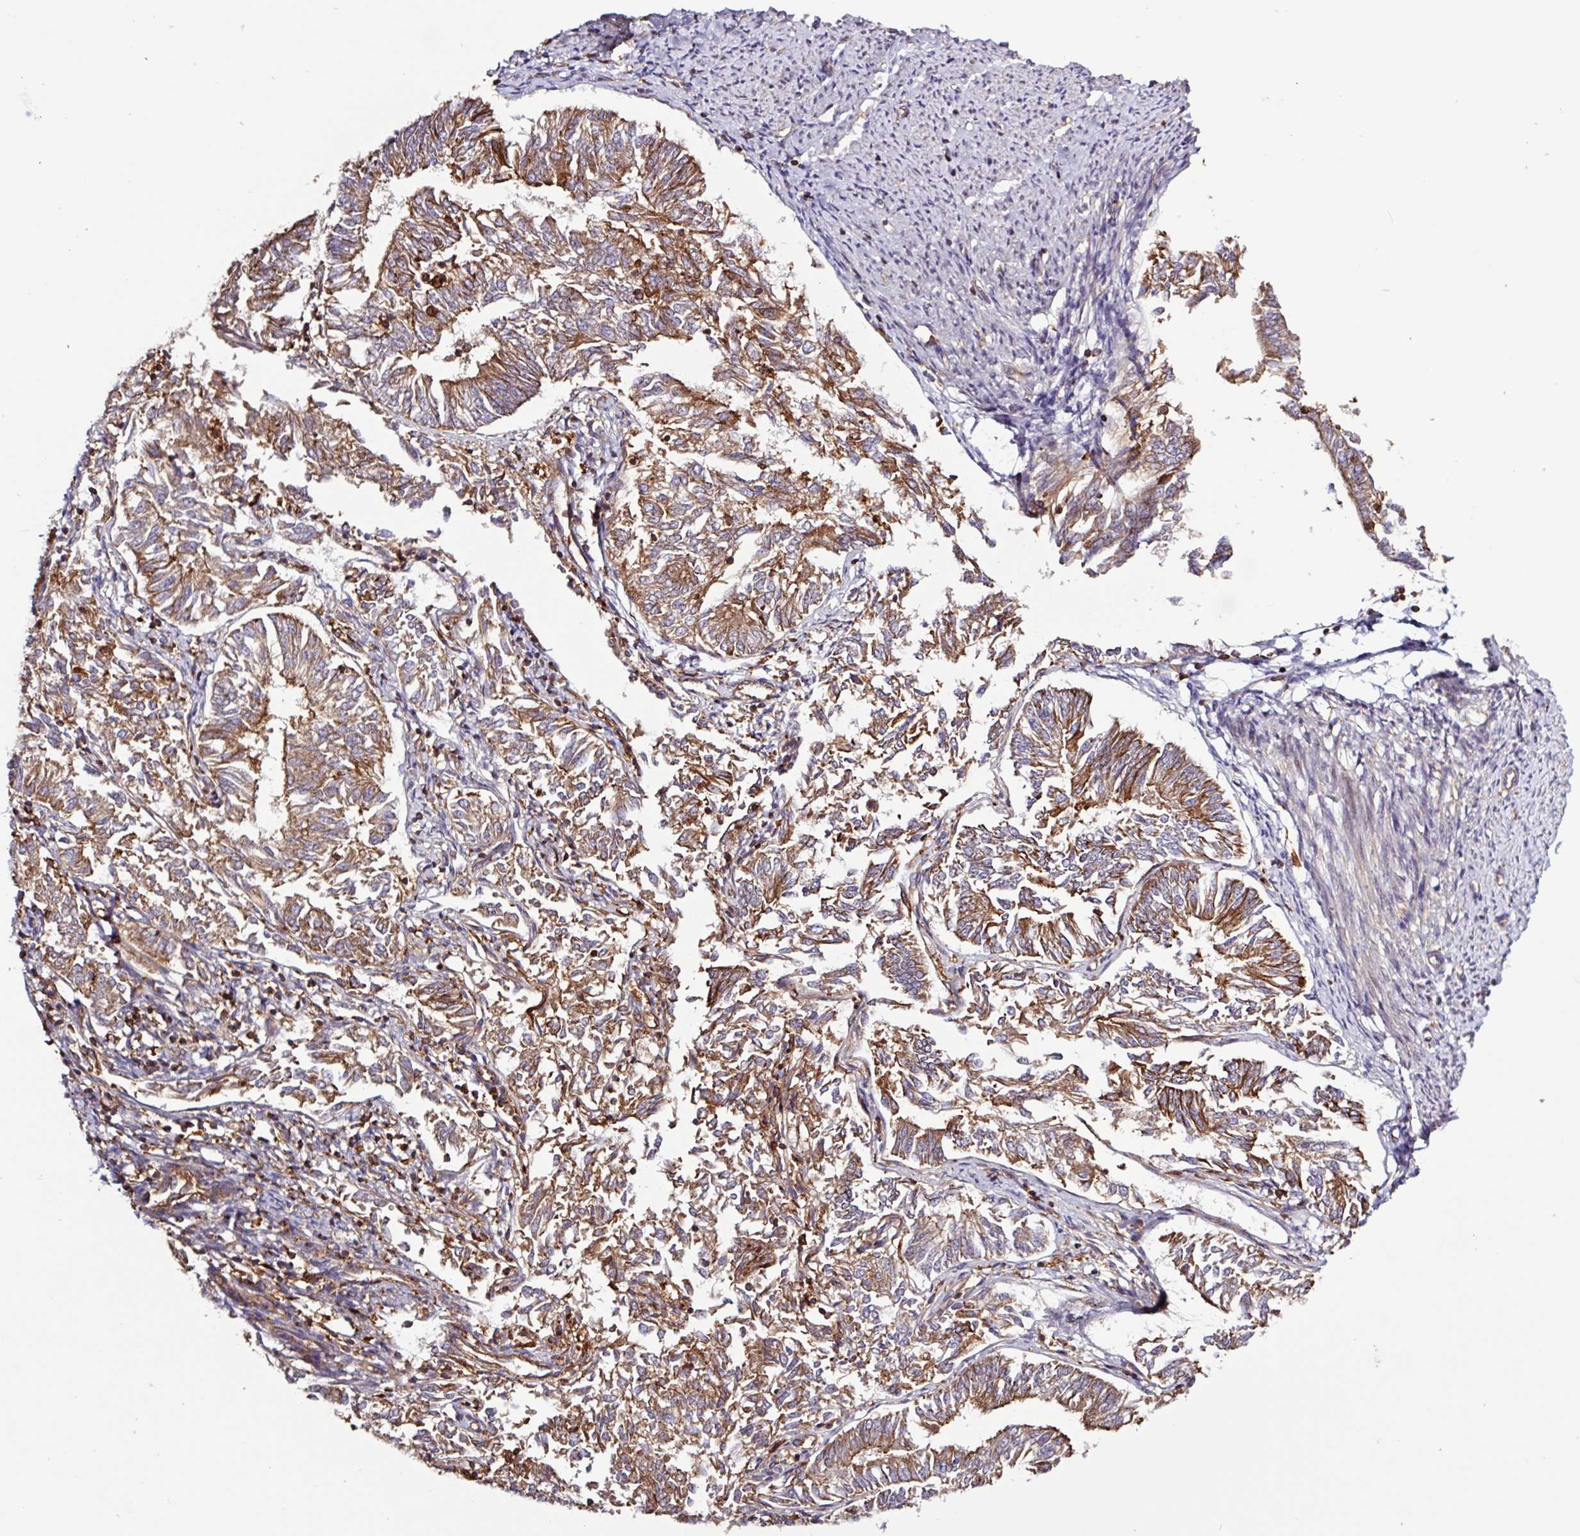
{"staining": {"intensity": "moderate", "quantity": ">75%", "location": "cytoplasmic/membranous"}, "tissue": "endometrial cancer", "cell_type": "Tumor cells", "image_type": "cancer", "snomed": [{"axis": "morphology", "description": "Adenocarcinoma, NOS"}, {"axis": "topography", "description": "Endometrium"}], "caption": "Immunohistochemistry (IHC) of endometrial cancer demonstrates medium levels of moderate cytoplasmic/membranous staining in approximately >75% of tumor cells. (DAB (3,3'-diaminobenzidine) IHC with brightfield microscopy, high magnification).", "gene": "ACTR3", "patient": {"sex": "female", "age": 58}}